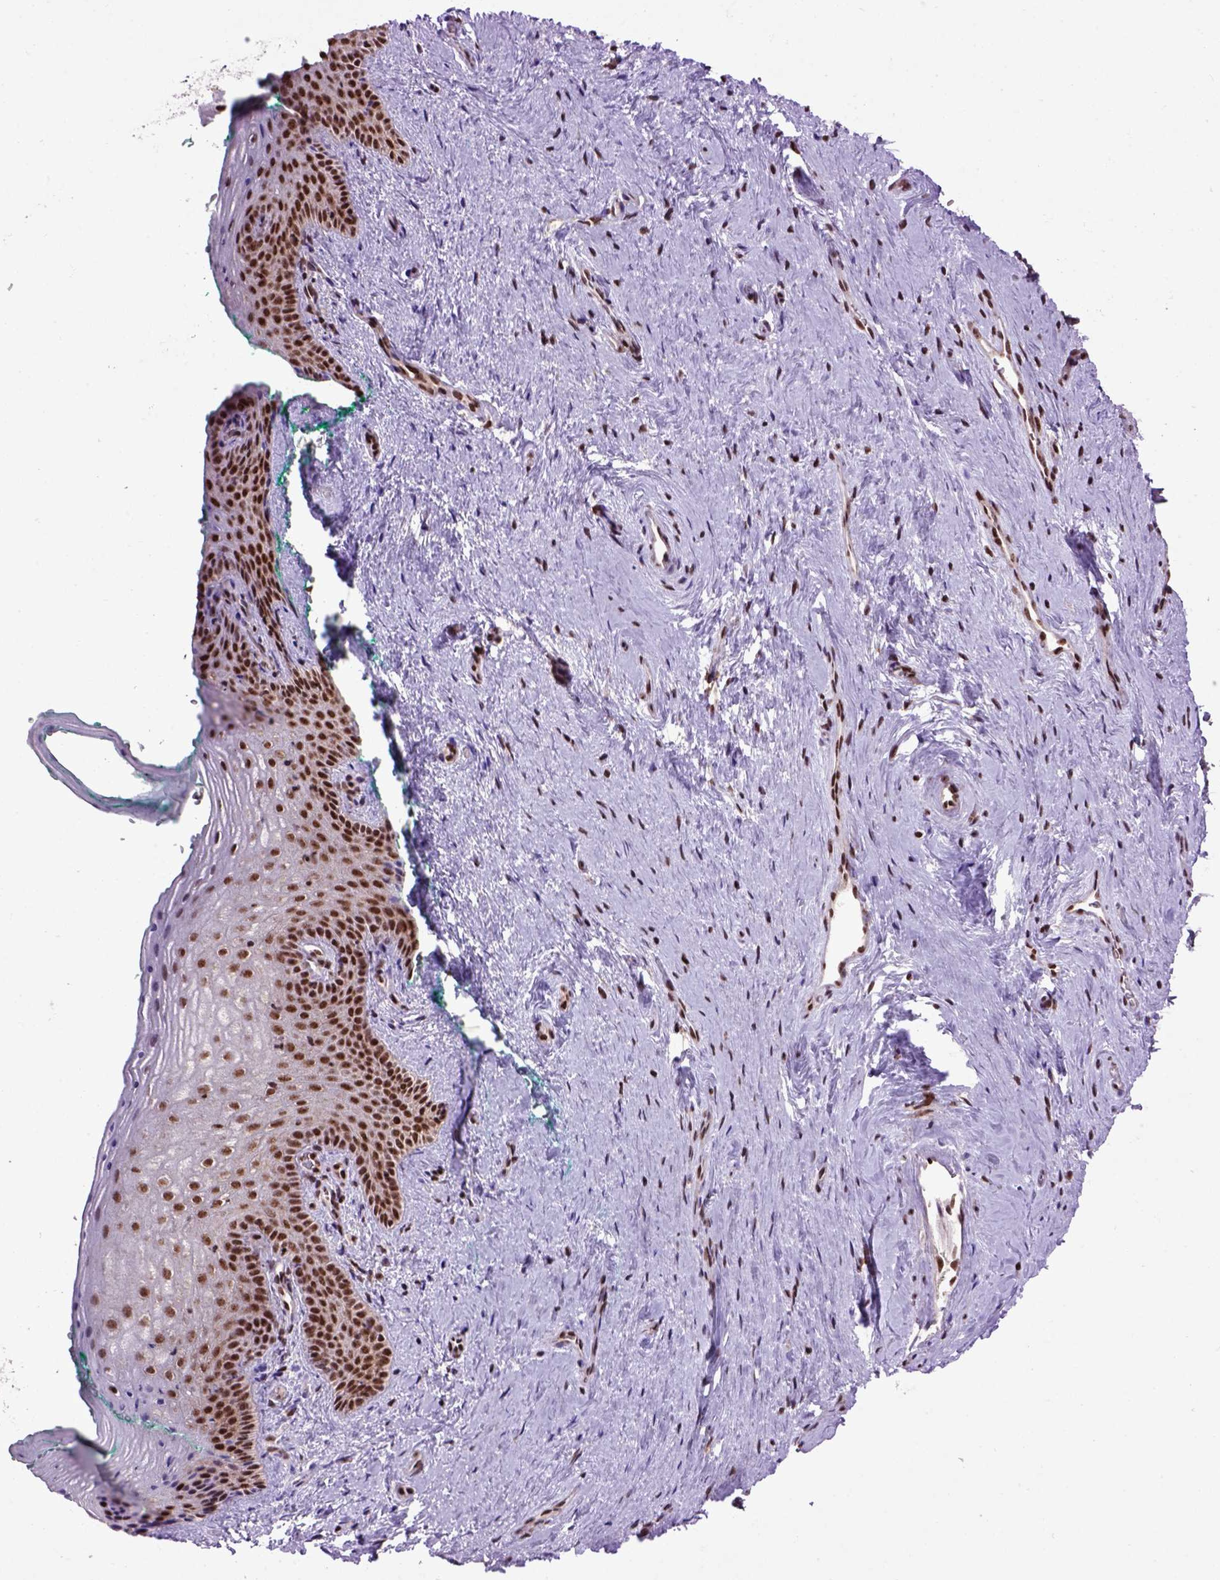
{"staining": {"intensity": "strong", "quantity": ">75%", "location": "nuclear"}, "tissue": "vagina", "cell_type": "Squamous epithelial cells", "image_type": "normal", "snomed": [{"axis": "morphology", "description": "Normal tissue, NOS"}, {"axis": "topography", "description": "Vagina"}], "caption": "An immunohistochemistry (IHC) micrograph of normal tissue is shown. Protein staining in brown labels strong nuclear positivity in vagina within squamous epithelial cells.", "gene": "CELF1", "patient": {"sex": "female", "age": 45}}